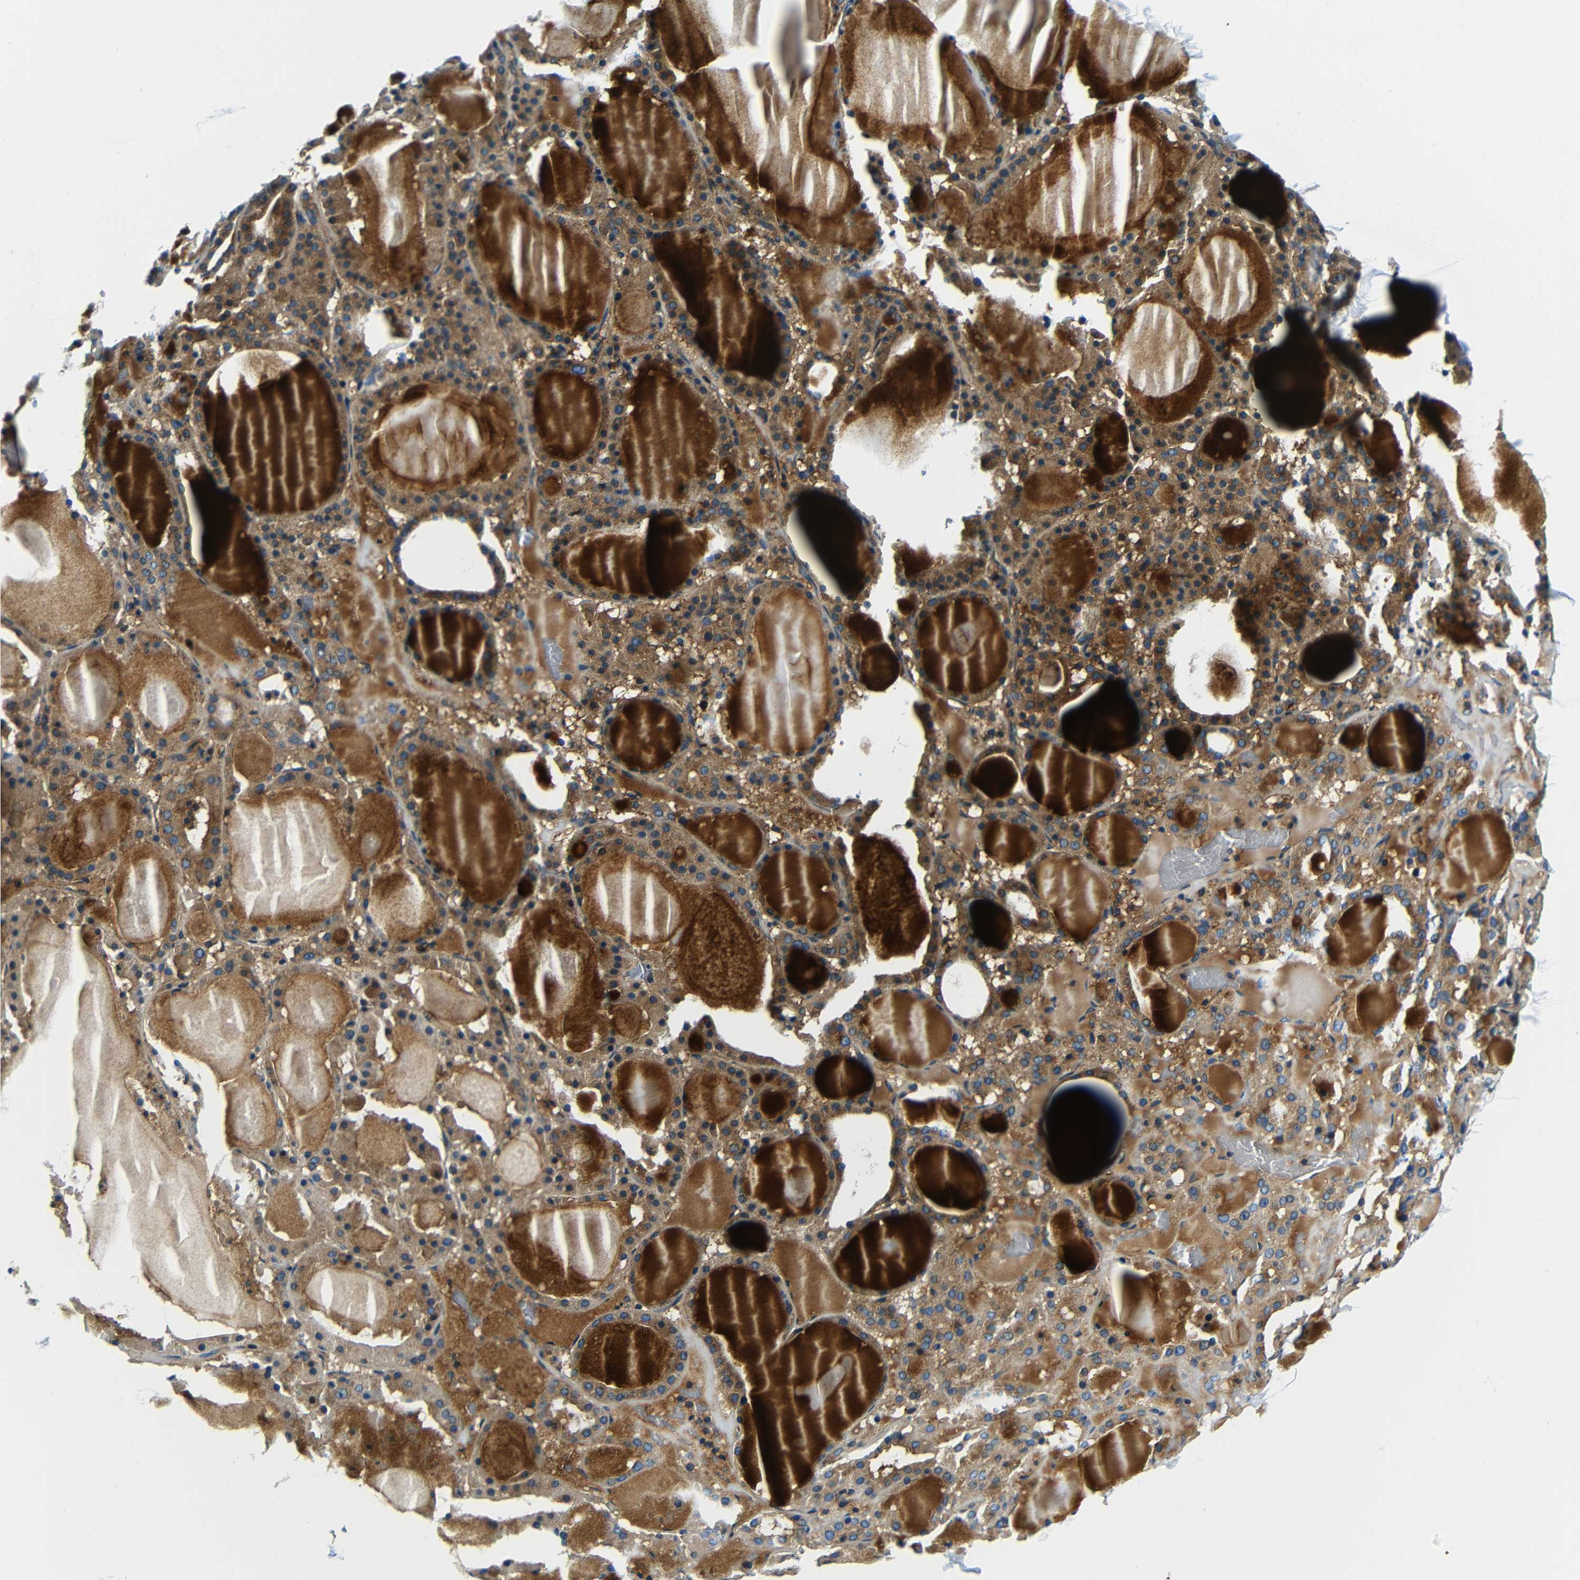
{"staining": {"intensity": "moderate", "quantity": ">75%", "location": "cytoplasmic/membranous"}, "tissue": "thyroid gland", "cell_type": "Glandular cells", "image_type": "normal", "snomed": [{"axis": "morphology", "description": "Normal tissue, NOS"}, {"axis": "morphology", "description": "Carcinoma, NOS"}, {"axis": "topography", "description": "Thyroid gland"}], "caption": "A brown stain labels moderate cytoplasmic/membranous staining of a protein in glandular cells of benign human thyroid gland. The staining was performed using DAB (3,3'-diaminobenzidine), with brown indicating positive protein expression. Nuclei are stained blue with hematoxylin.", "gene": "USO1", "patient": {"sex": "female", "age": 86}}